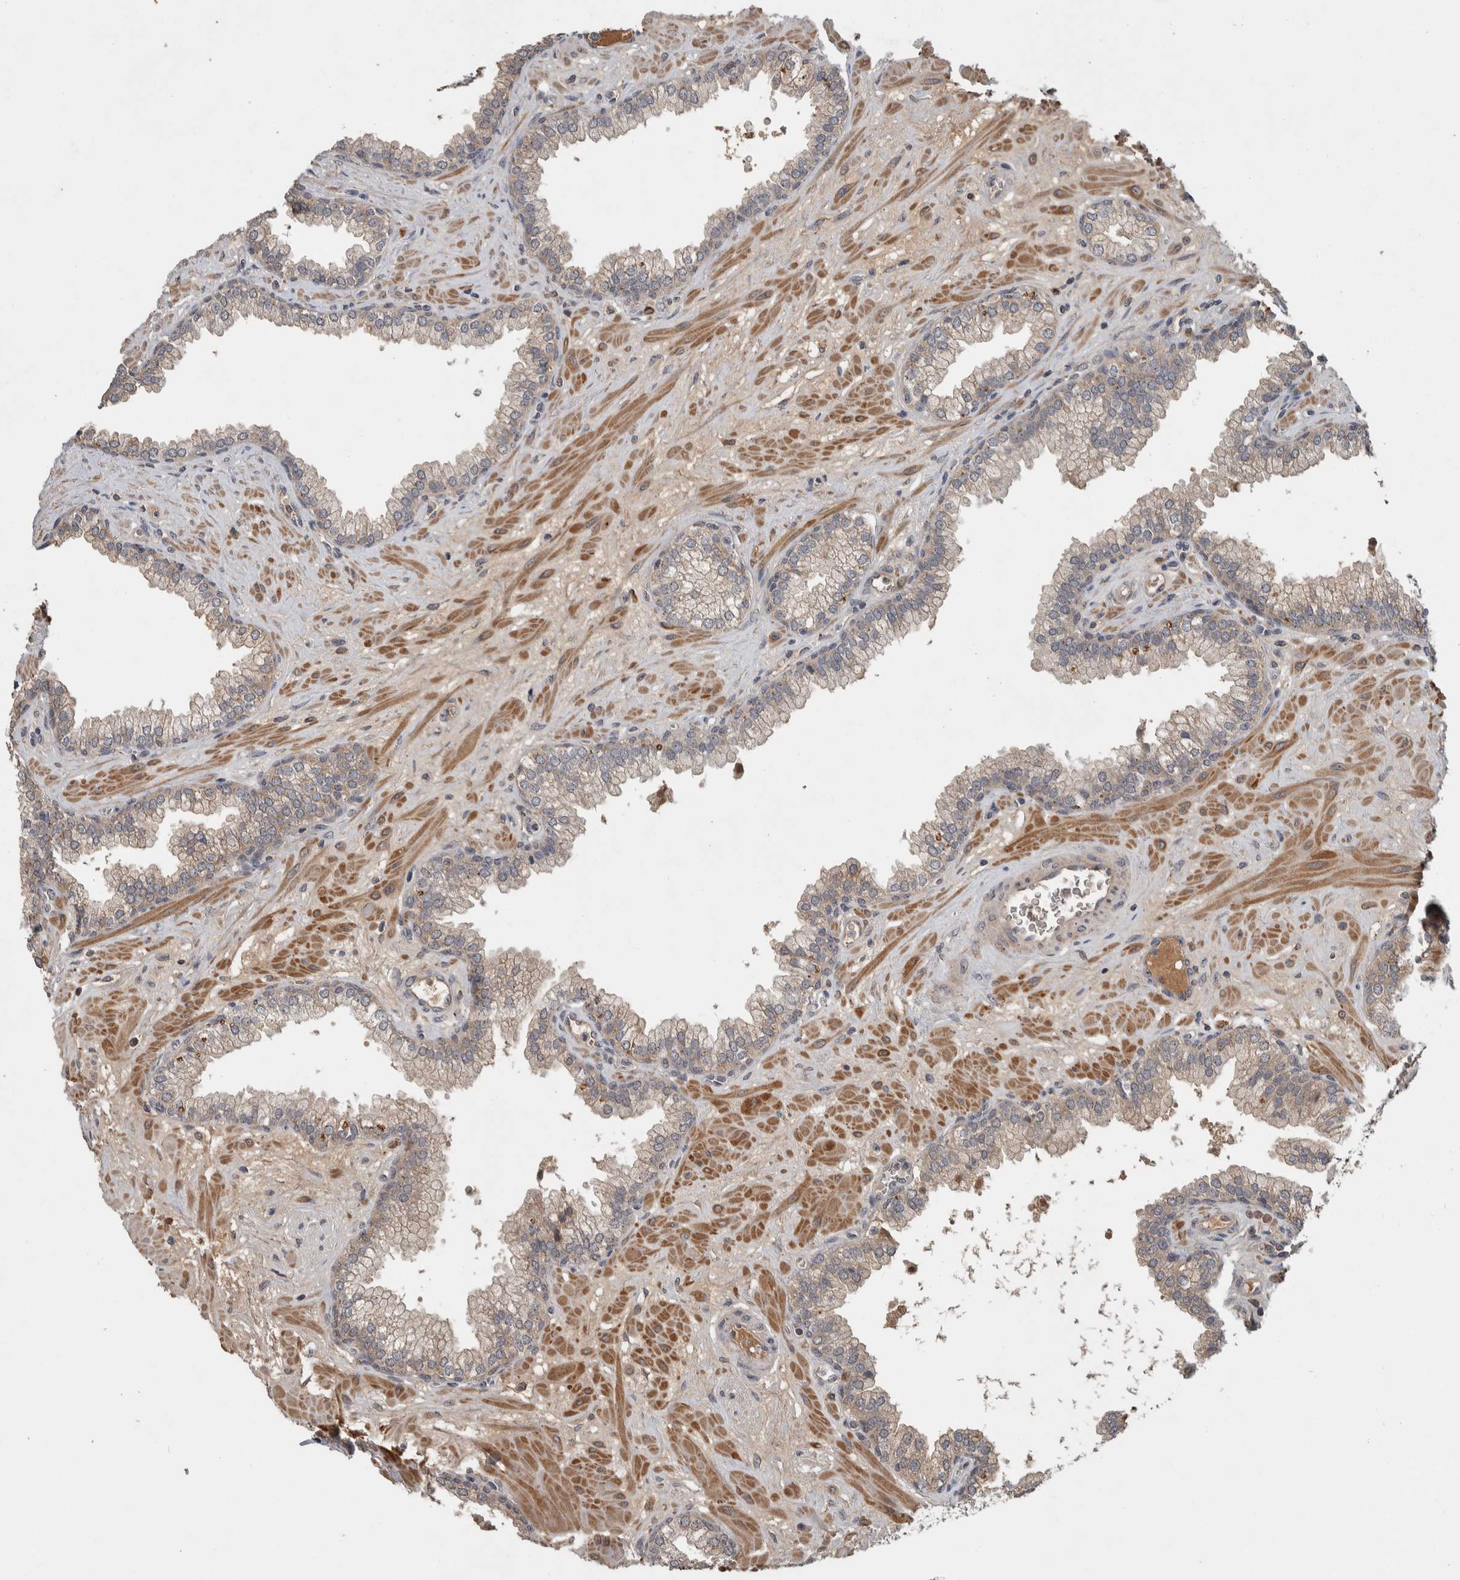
{"staining": {"intensity": "moderate", "quantity": "25%-75%", "location": "cytoplasmic/membranous"}, "tissue": "prostate", "cell_type": "Glandular cells", "image_type": "normal", "snomed": [{"axis": "morphology", "description": "Normal tissue, NOS"}, {"axis": "morphology", "description": "Urothelial carcinoma, Low grade"}, {"axis": "topography", "description": "Urinary bladder"}, {"axis": "topography", "description": "Prostate"}], "caption": "Immunohistochemistry staining of normal prostate, which shows medium levels of moderate cytoplasmic/membranous expression in approximately 25%-75% of glandular cells indicating moderate cytoplasmic/membranous protein staining. The staining was performed using DAB (3,3'-diaminobenzidine) (brown) for protein detection and nuclei were counterstained in hematoxylin (blue).", "gene": "CHRM3", "patient": {"sex": "male", "age": 60}}